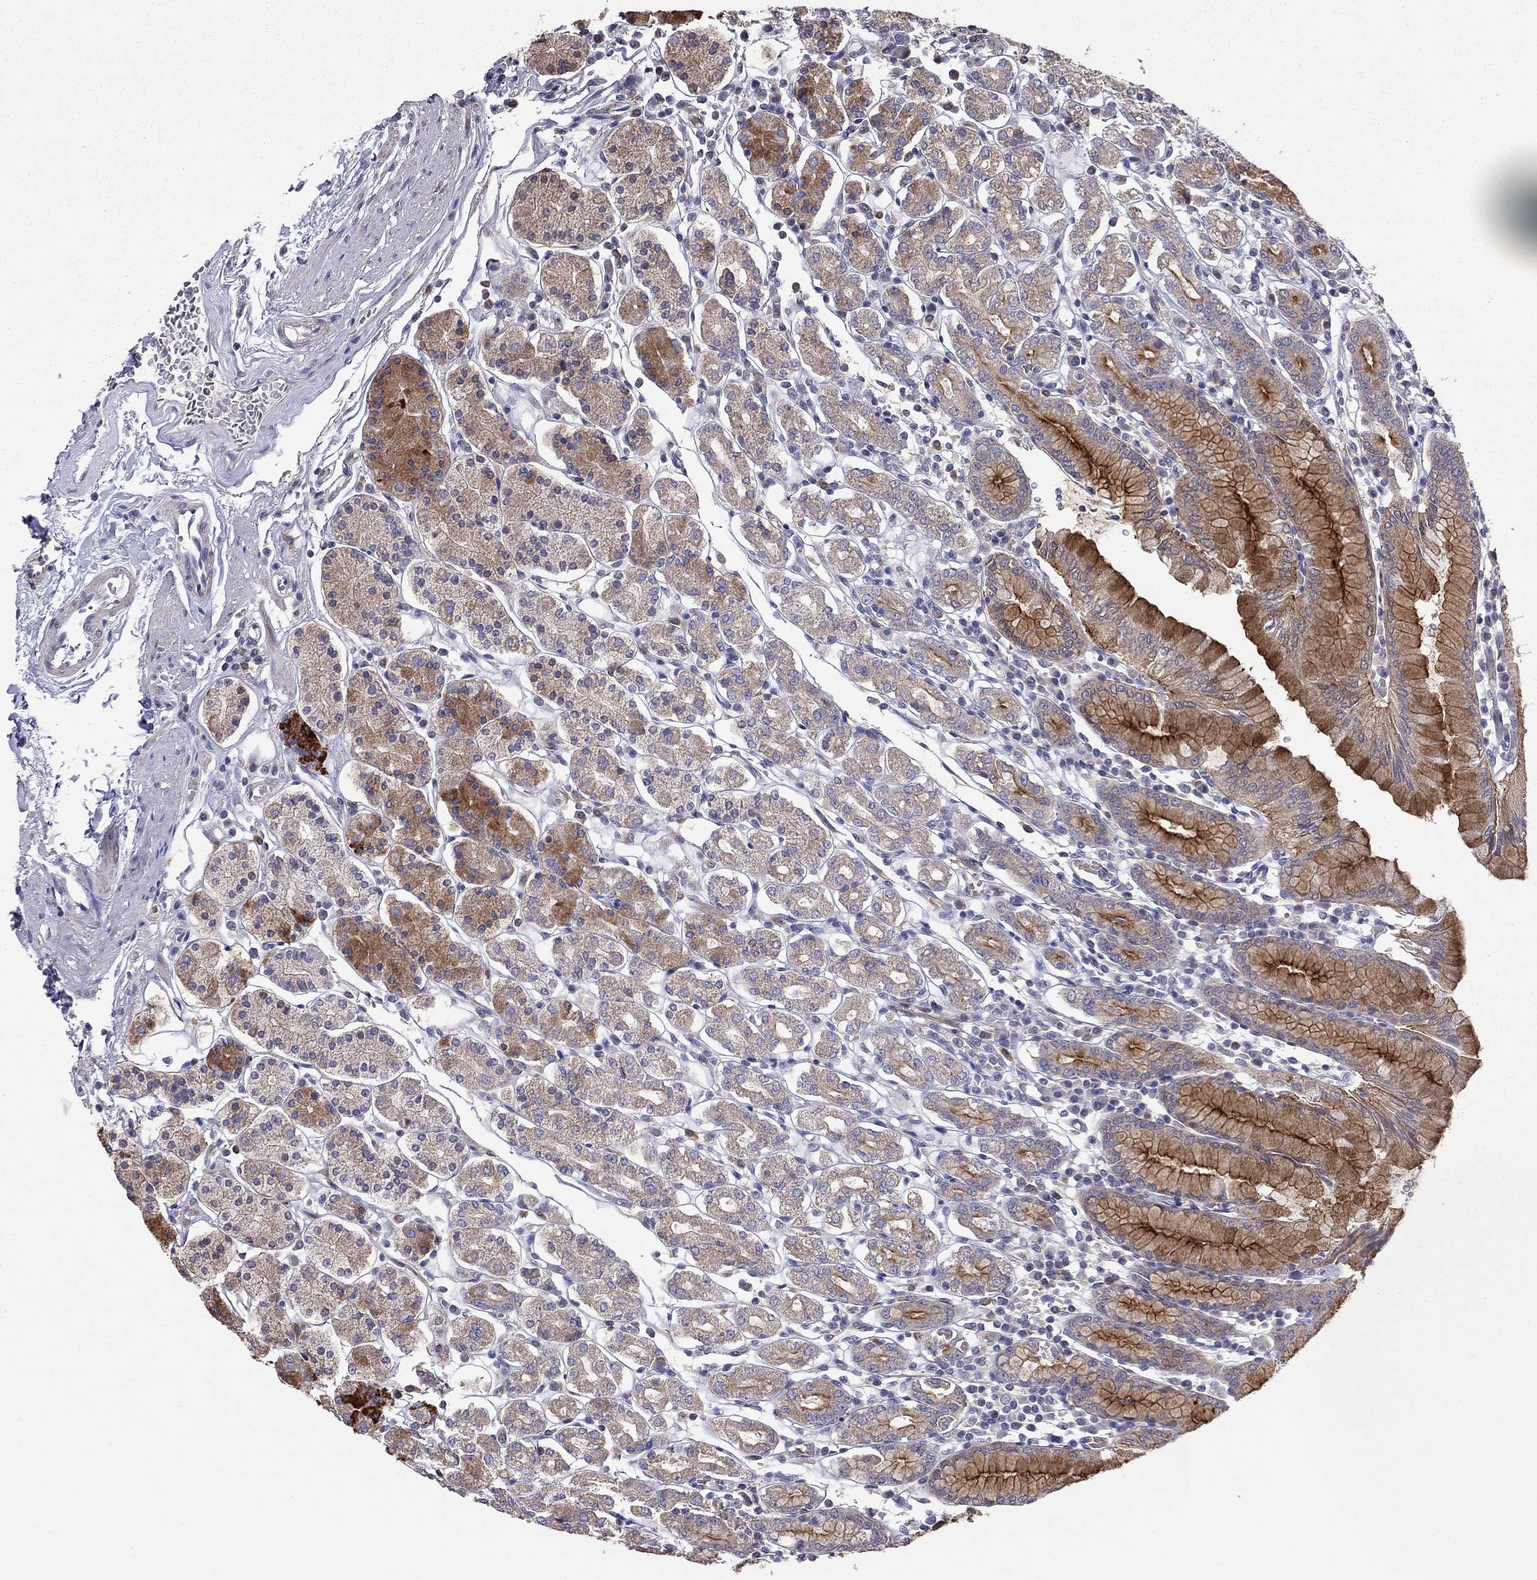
{"staining": {"intensity": "strong", "quantity": "25%-75%", "location": "cytoplasmic/membranous"}, "tissue": "stomach", "cell_type": "Glandular cells", "image_type": "normal", "snomed": [{"axis": "morphology", "description": "Normal tissue, NOS"}, {"axis": "topography", "description": "Stomach, upper"}, {"axis": "topography", "description": "Stomach"}], "caption": "Immunohistochemistry of benign stomach exhibits high levels of strong cytoplasmic/membranous expression in approximately 25%-75% of glandular cells.", "gene": "SYTL2", "patient": {"sex": "male", "age": 62}}